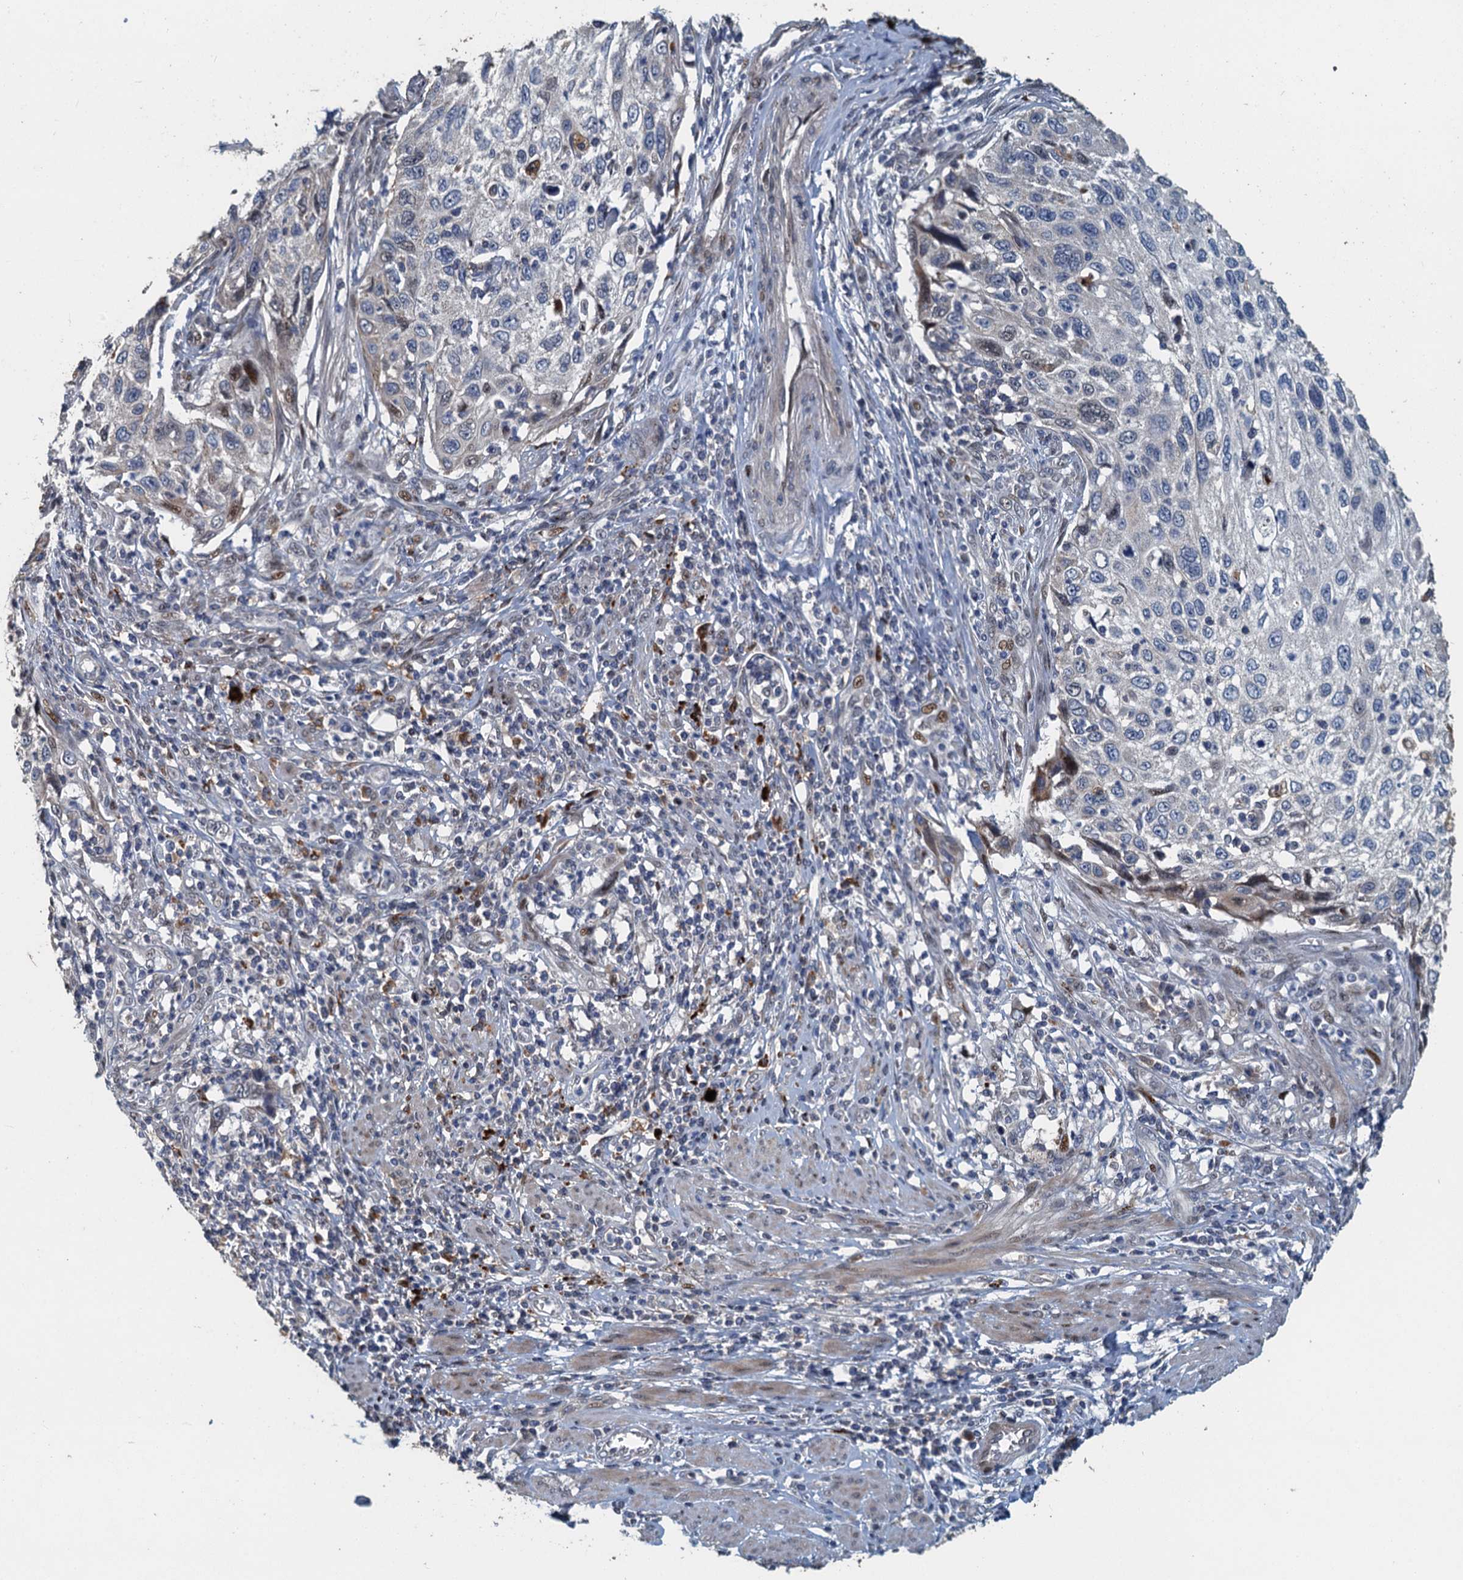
{"staining": {"intensity": "negative", "quantity": "none", "location": "none"}, "tissue": "cervical cancer", "cell_type": "Tumor cells", "image_type": "cancer", "snomed": [{"axis": "morphology", "description": "Squamous cell carcinoma, NOS"}, {"axis": "topography", "description": "Cervix"}], "caption": "Cervical cancer stained for a protein using IHC reveals no staining tumor cells.", "gene": "AGRN", "patient": {"sex": "female", "age": 70}}